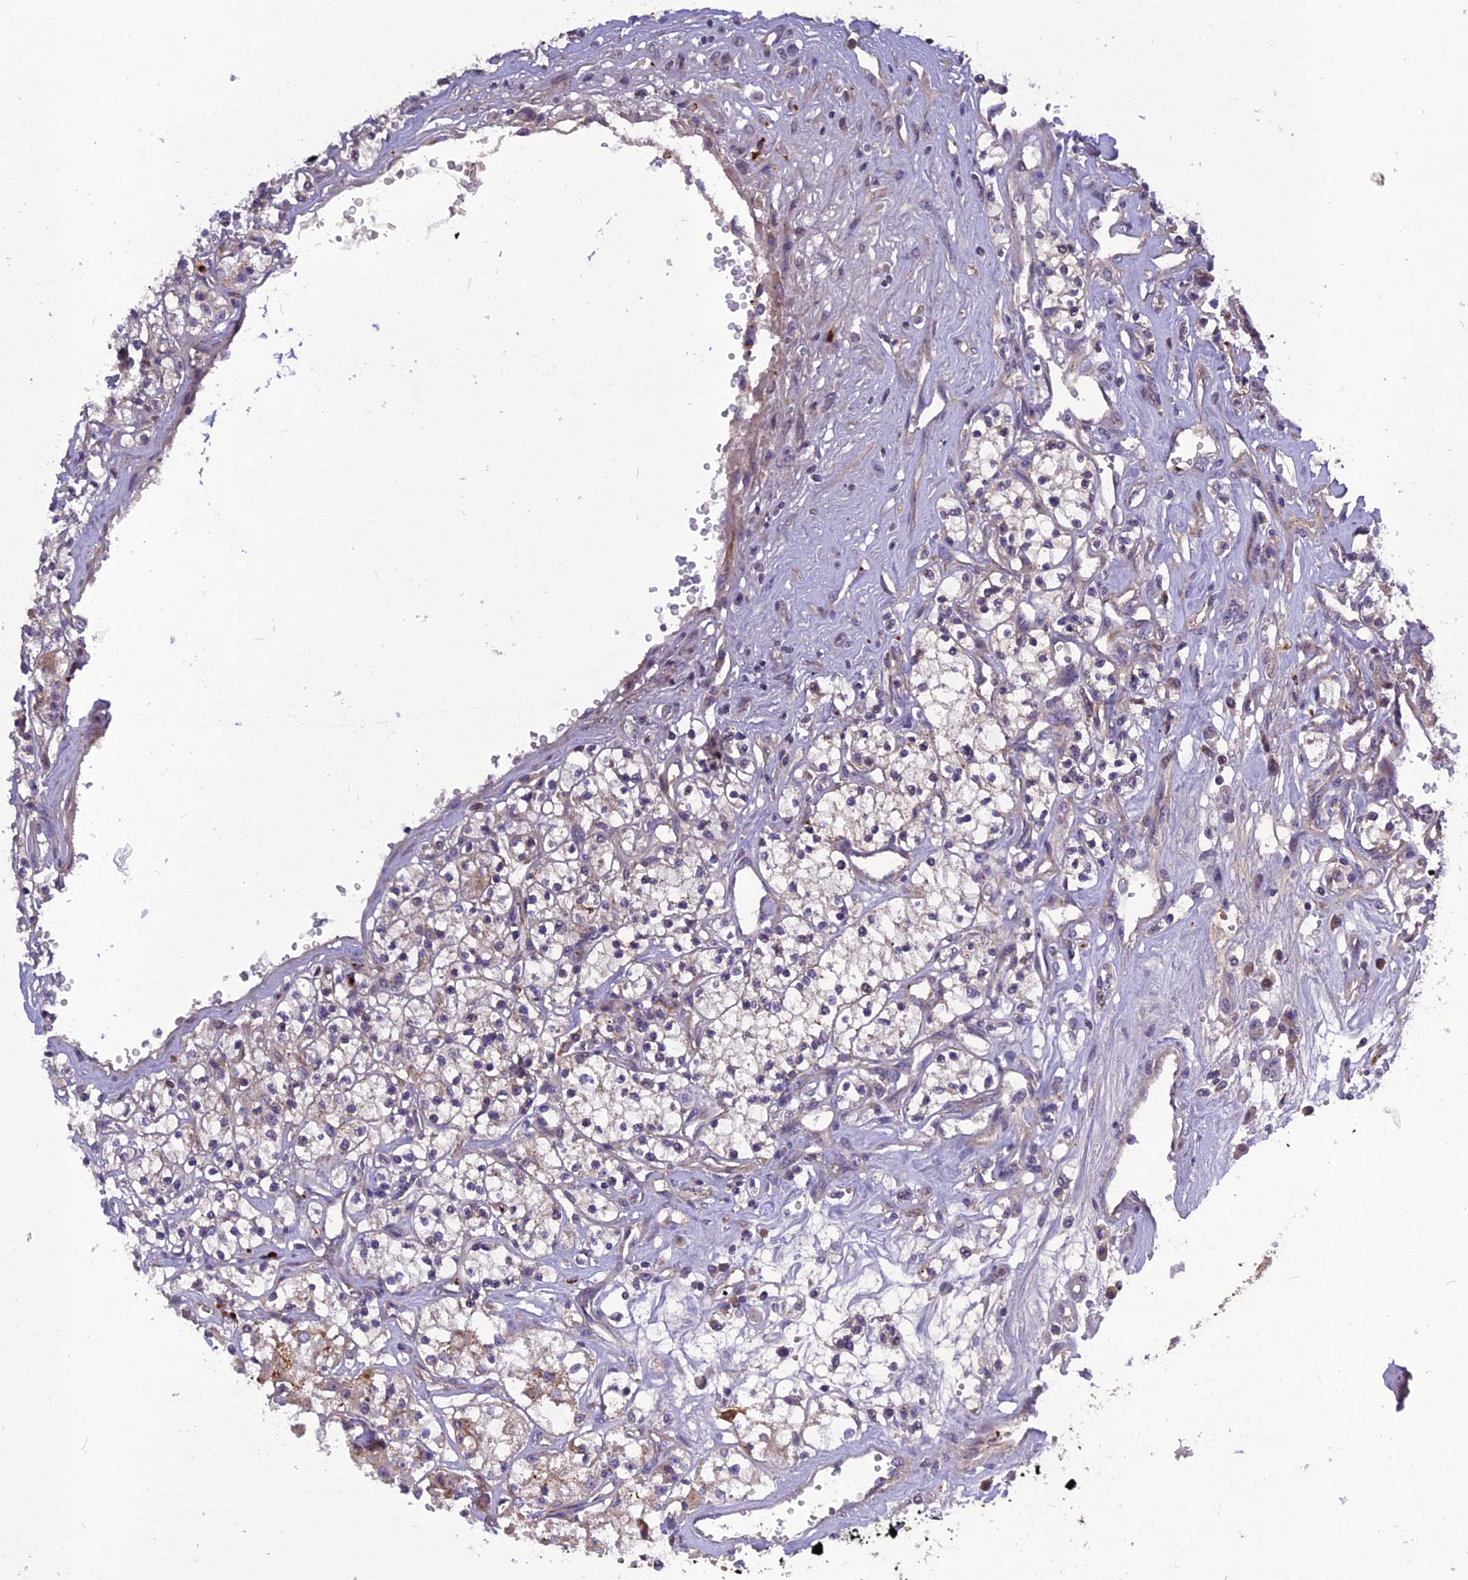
{"staining": {"intensity": "negative", "quantity": "none", "location": "none"}, "tissue": "renal cancer", "cell_type": "Tumor cells", "image_type": "cancer", "snomed": [{"axis": "morphology", "description": "Adenocarcinoma, NOS"}, {"axis": "topography", "description": "Kidney"}], "caption": "The IHC image has no significant expression in tumor cells of renal cancer tissue.", "gene": "FNIP2", "patient": {"sex": "female", "age": 59}}